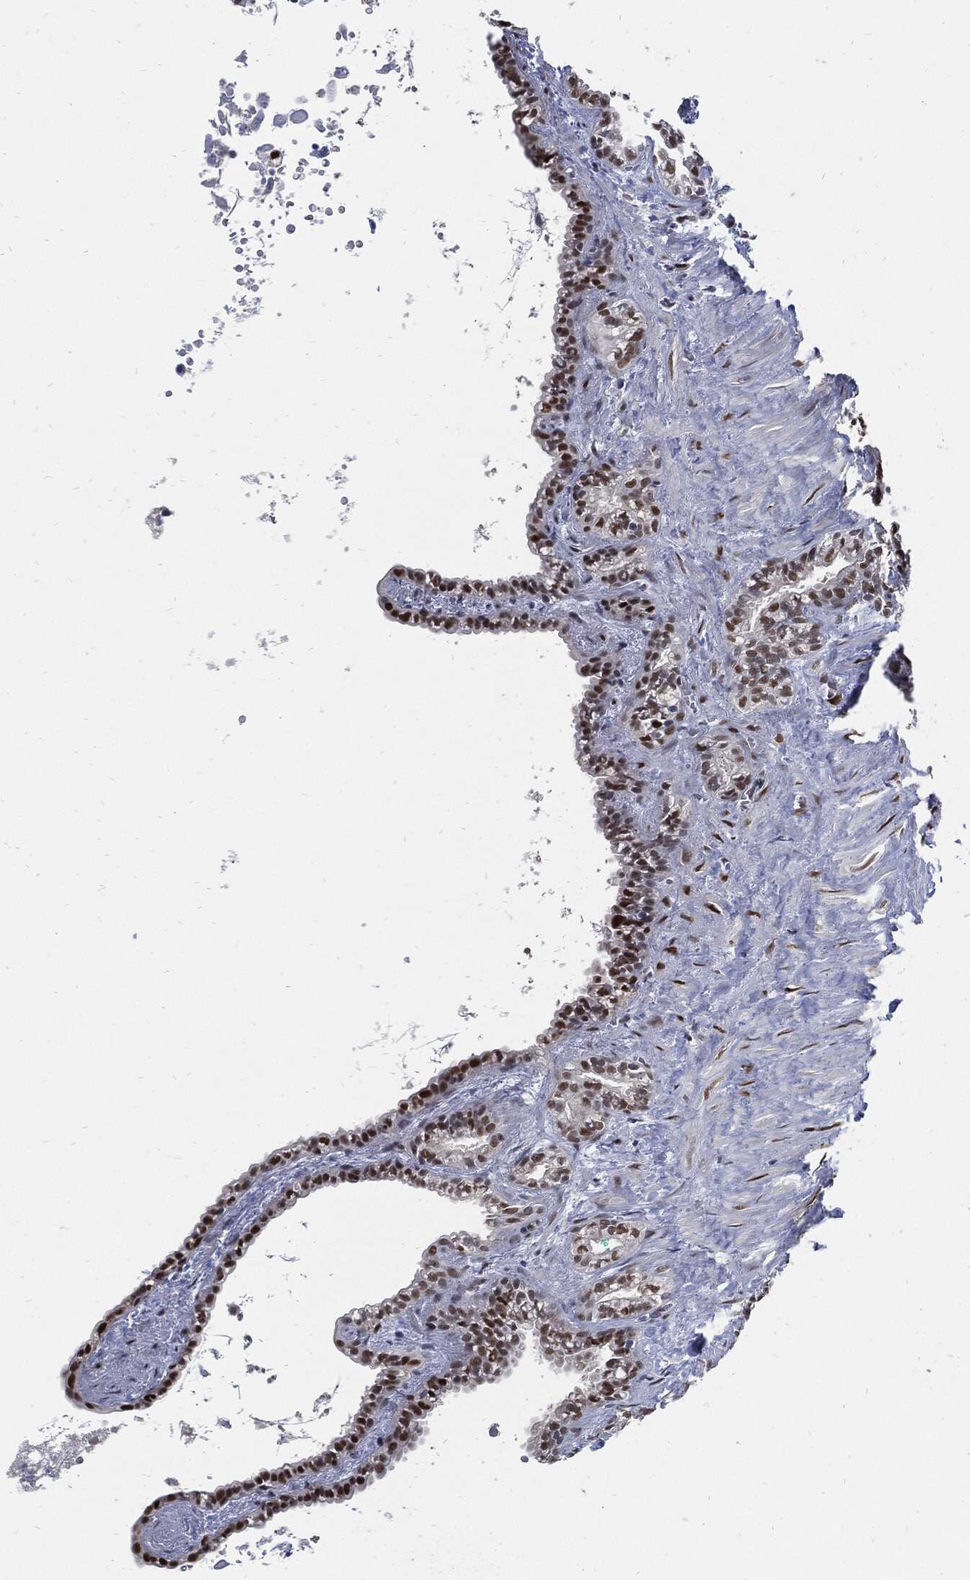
{"staining": {"intensity": "strong", "quantity": ">75%", "location": "nuclear"}, "tissue": "seminal vesicle", "cell_type": "Glandular cells", "image_type": "normal", "snomed": [{"axis": "morphology", "description": "Normal tissue, NOS"}, {"axis": "morphology", "description": "Urothelial carcinoma, NOS"}, {"axis": "topography", "description": "Urinary bladder"}, {"axis": "topography", "description": "Seminal veicle"}], "caption": "Immunohistochemistry (IHC) histopathology image of benign seminal vesicle: human seminal vesicle stained using IHC displays high levels of strong protein expression localized specifically in the nuclear of glandular cells, appearing as a nuclear brown color.", "gene": "NBN", "patient": {"sex": "male", "age": 76}}